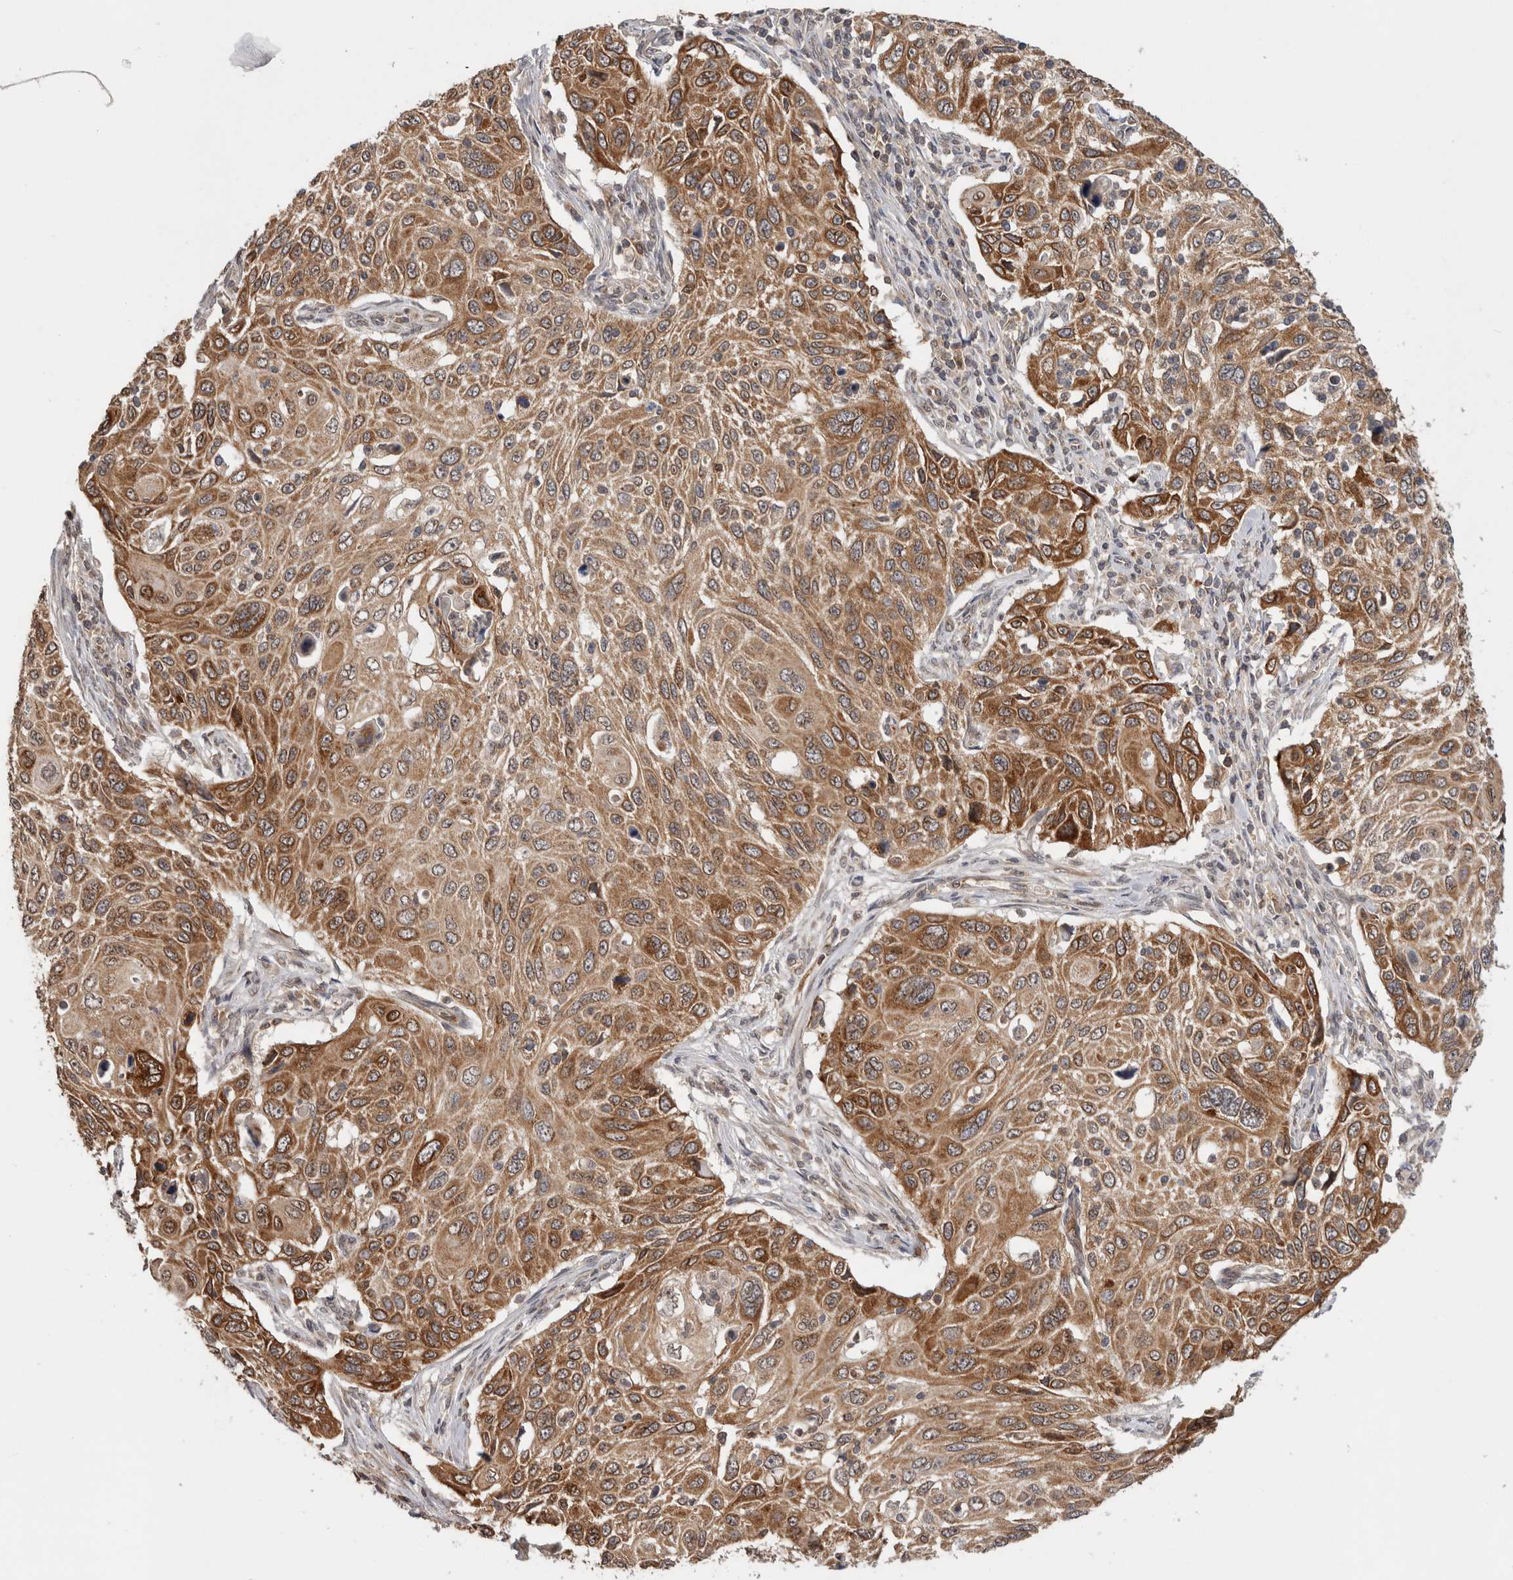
{"staining": {"intensity": "moderate", "quantity": ">75%", "location": "cytoplasmic/membranous"}, "tissue": "cervical cancer", "cell_type": "Tumor cells", "image_type": "cancer", "snomed": [{"axis": "morphology", "description": "Squamous cell carcinoma, NOS"}, {"axis": "topography", "description": "Cervix"}], "caption": "Human cervical cancer stained with a protein marker exhibits moderate staining in tumor cells.", "gene": "HMOX2", "patient": {"sex": "female", "age": 70}}